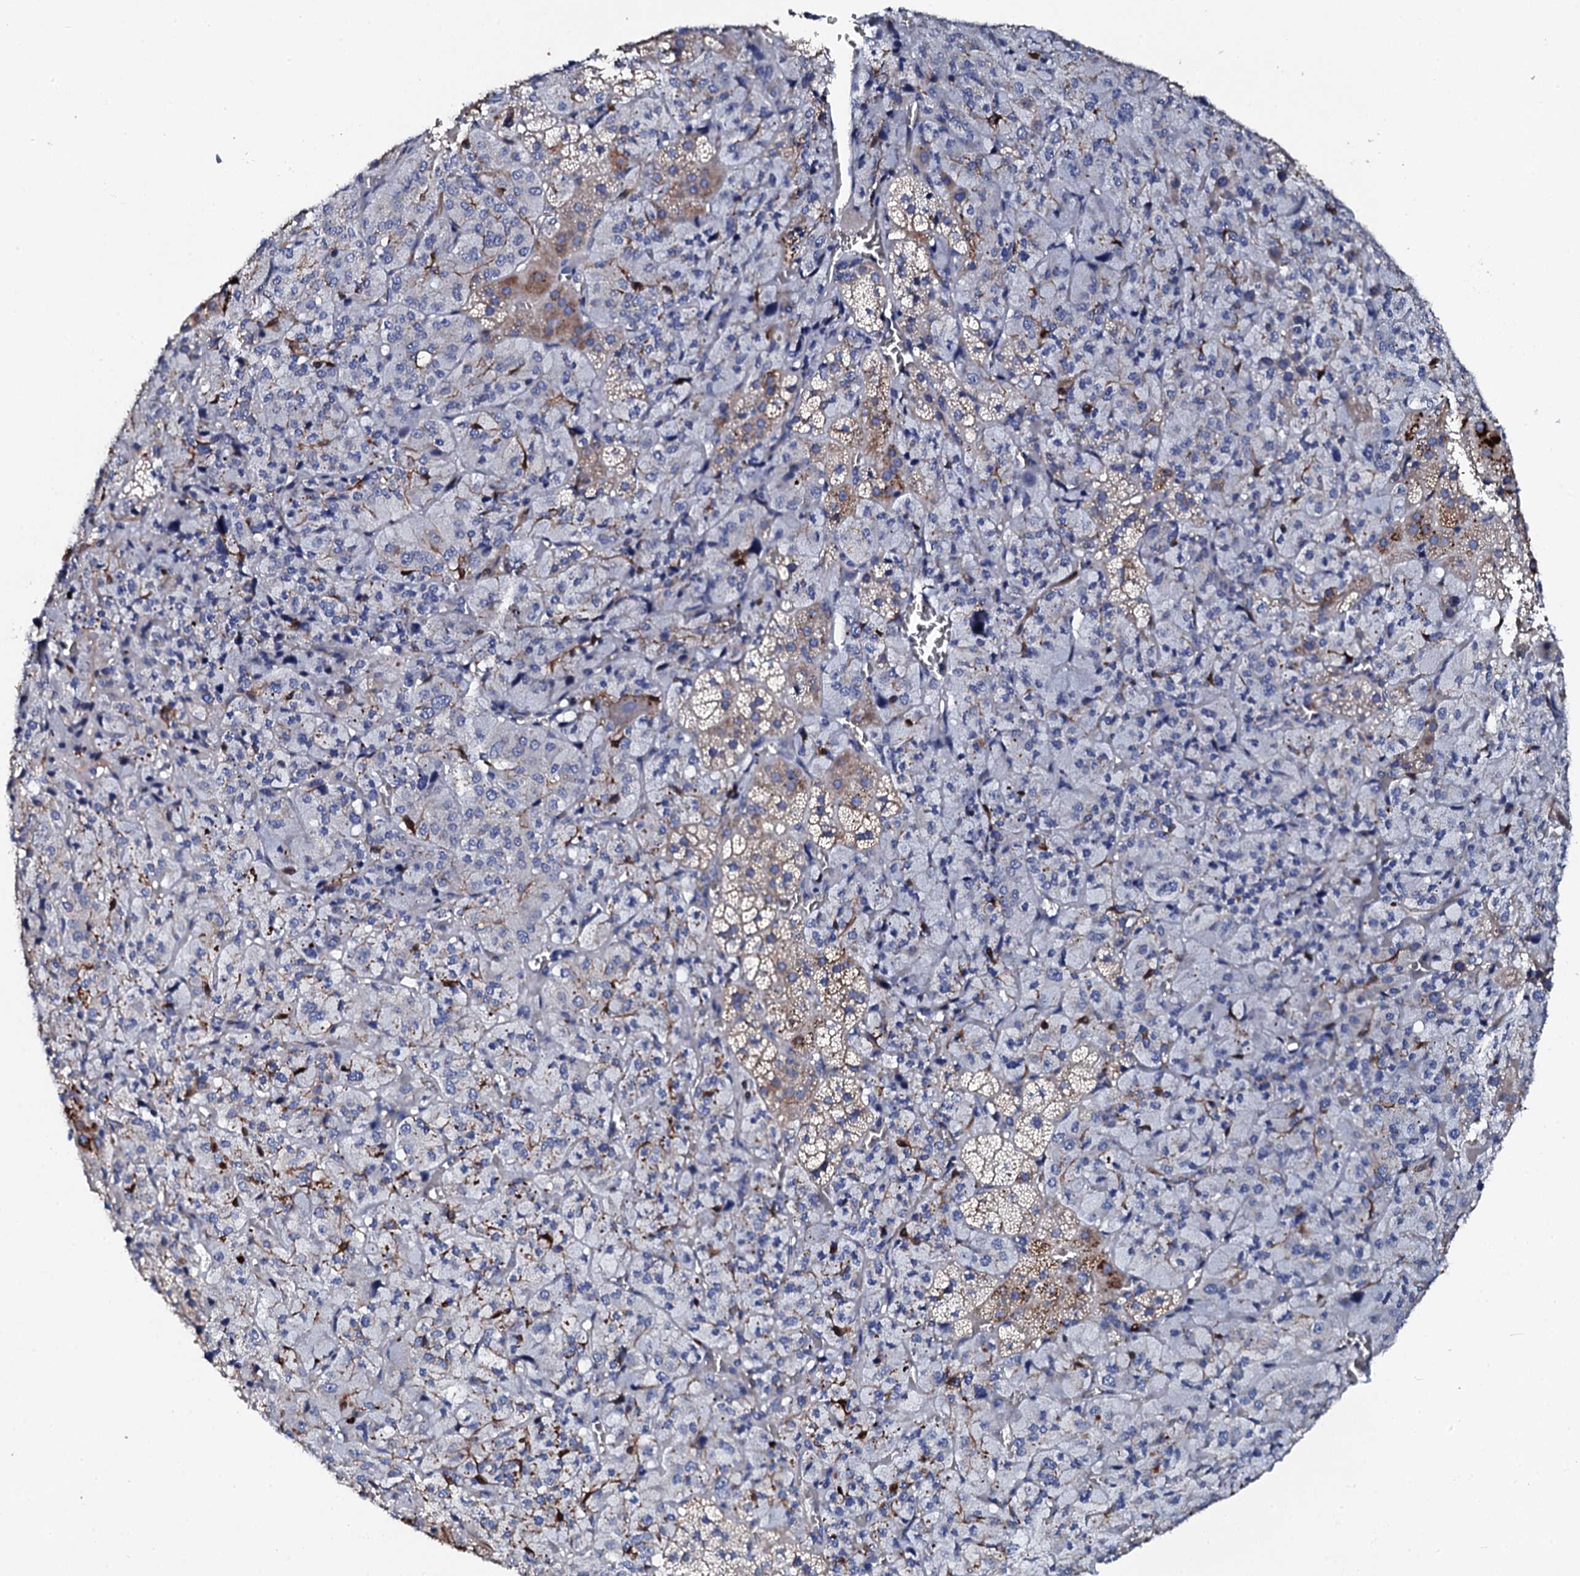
{"staining": {"intensity": "strong", "quantity": "<25%", "location": "cytoplasmic/membranous"}, "tissue": "adrenal gland", "cell_type": "Glandular cells", "image_type": "normal", "snomed": [{"axis": "morphology", "description": "Normal tissue, NOS"}, {"axis": "topography", "description": "Adrenal gland"}], "caption": "High-magnification brightfield microscopy of benign adrenal gland stained with DAB (3,3'-diaminobenzidine) (brown) and counterstained with hematoxylin (blue). glandular cells exhibit strong cytoplasmic/membranous staining is seen in approximately<25% of cells.", "gene": "KLHL32", "patient": {"sex": "female", "age": 44}}